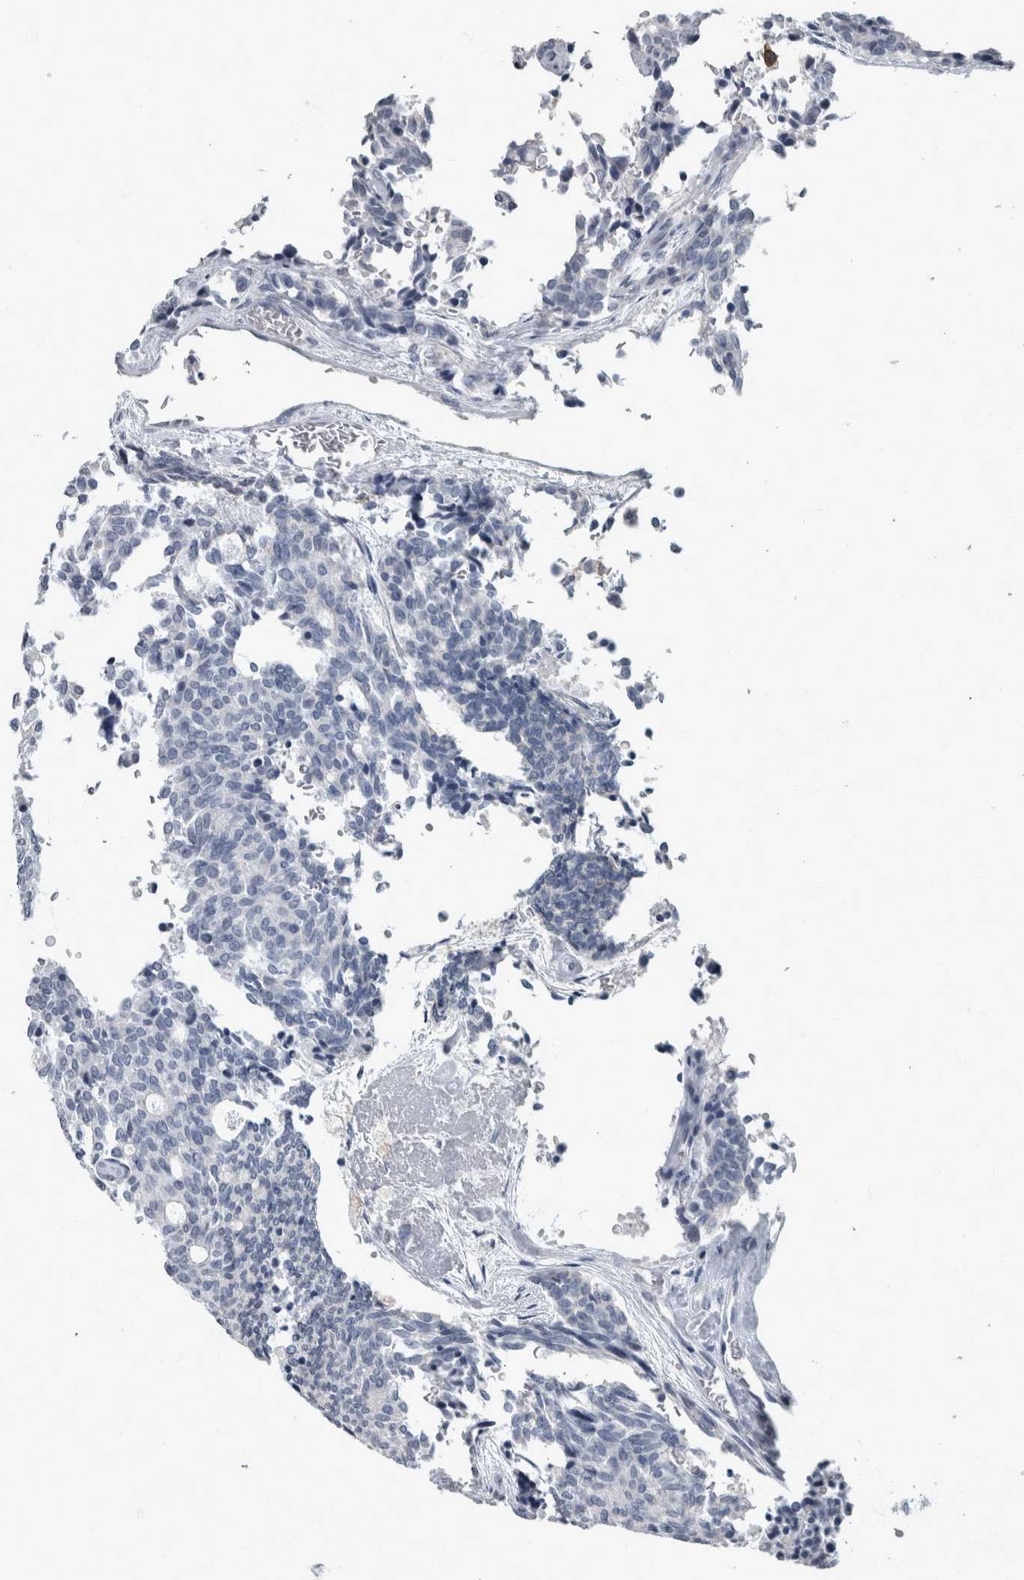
{"staining": {"intensity": "negative", "quantity": "none", "location": "none"}, "tissue": "carcinoid", "cell_type": "Tumor cells", "image_type": "cancer", "snomed": [{"axis": "morphology", "description": "Carcinoid, malignant, NOS"}, {"axis": "topography", "description": "Pancreas"}], "caption": "There is no significant expression in tumor cells of carcinoid.", "gene": "DSG2", "patient": {"sex": "female", "age": 54}}